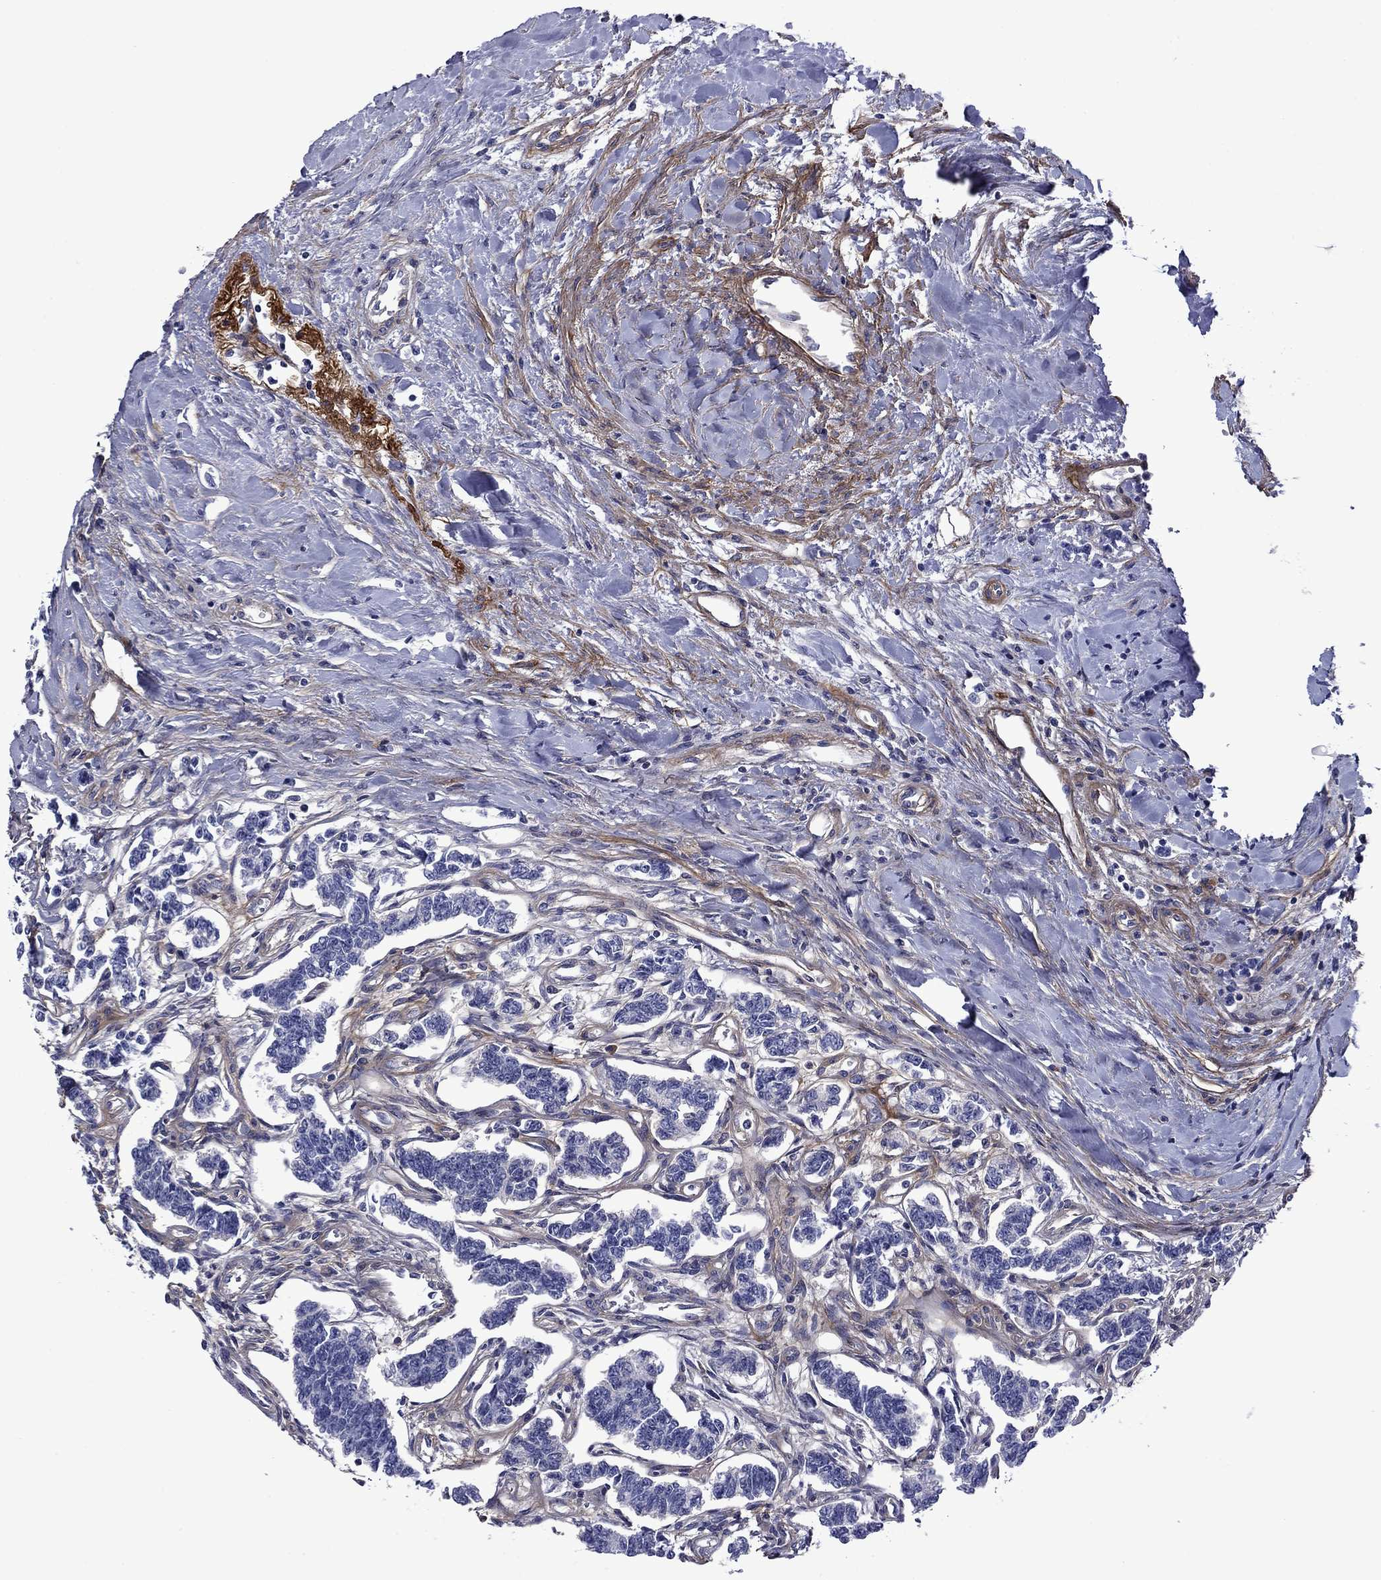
{"staining": {"intensity": "negative", "quantity": "none", "location": "none"}, "tissue": "carcinoid", "cell_type": "Tumor cells", "image_type": "cancer", "snomed": [{"axis": "morphology", "description": "Carcinoid, malignant, NOS"}, {"axis": "topography", "description": "Kidney"}], "caption": "Malignant carcinoid was stained to show a protein in brown. There is no significant positivity in tumor cells.", "gene": "HSPG2", "patient": {"sex": "female", "age": 41}}